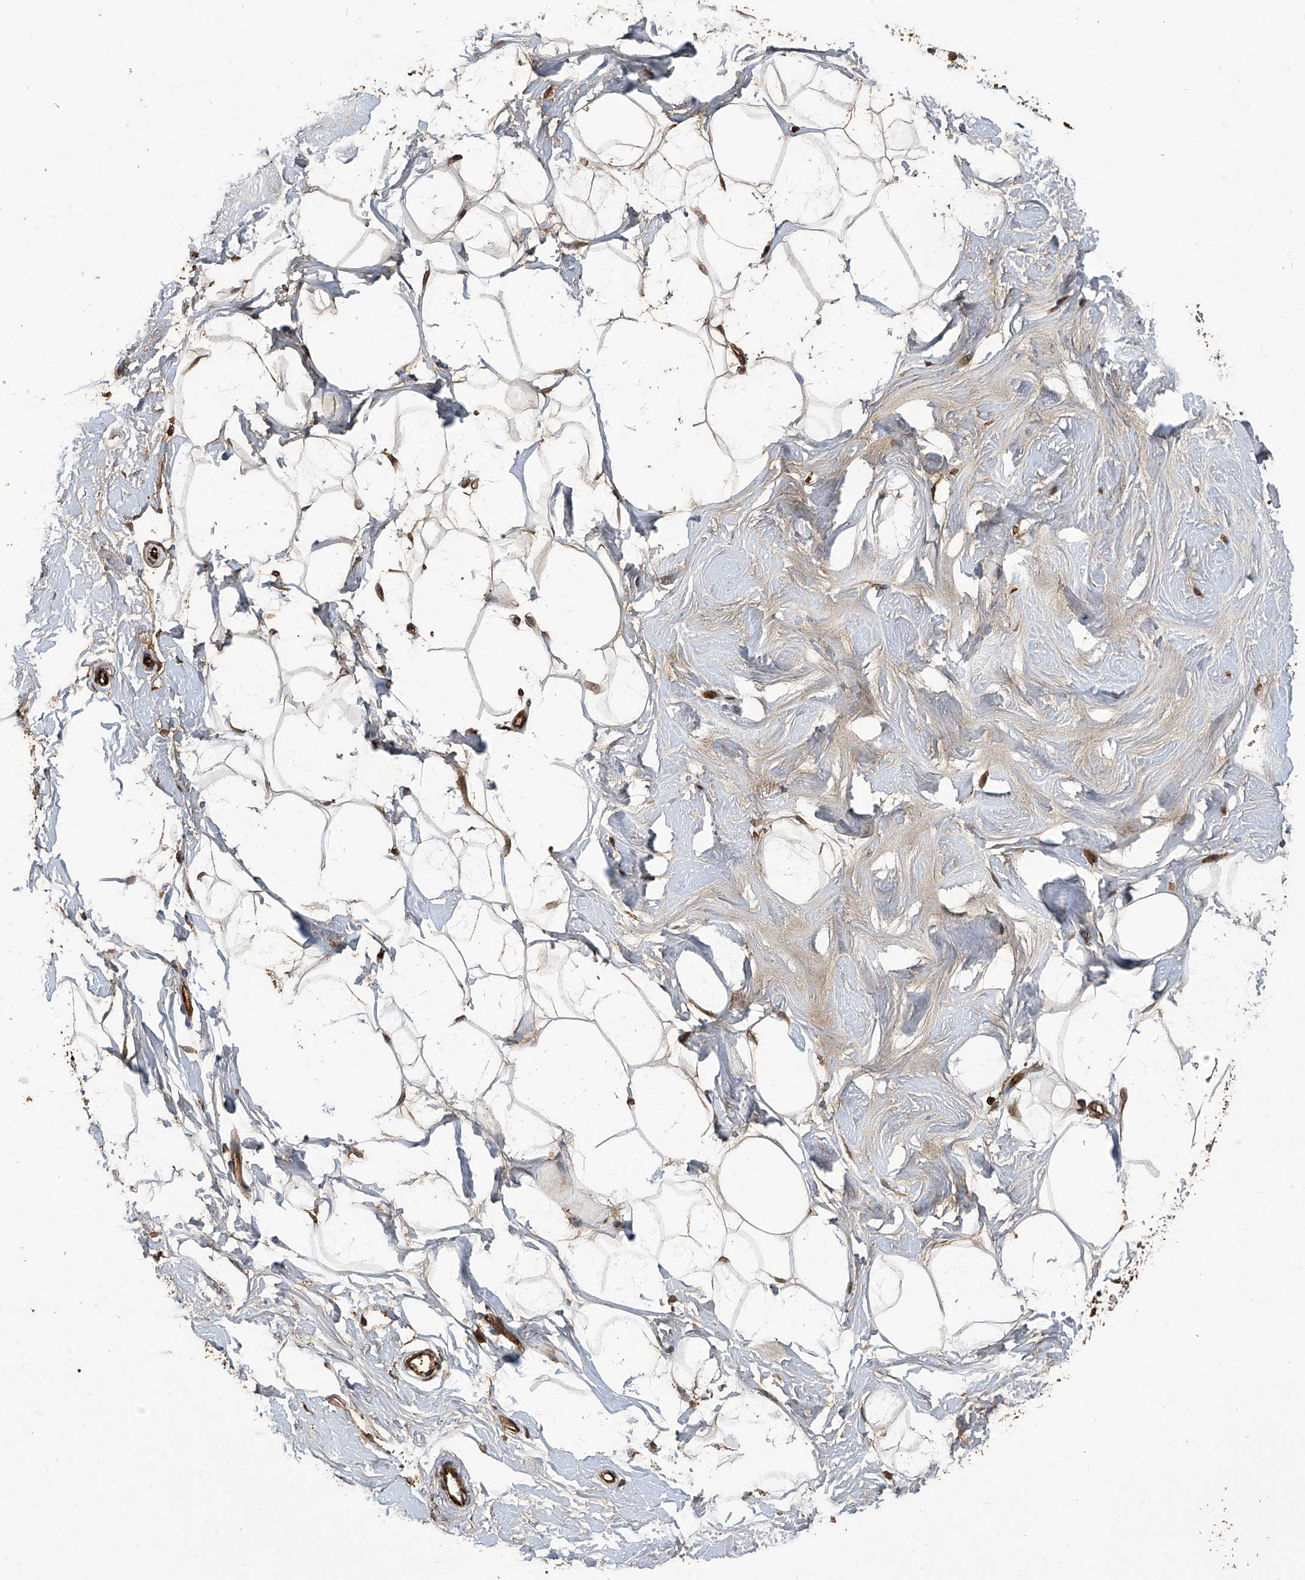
{"staining": {"intensity": "weak", "quantity": "25%-75%", "location": "cytoplasmic/membranous,nuclear"}, "tissue": "breast", "cell_type": "Adipocytes", "image_type": "normal", "snomed": [{"axis": "morphology", "description": "Normal tissue, NOS"}, {"axis": "topography", "description": "Breast"}], "caption": "DAB immunohistochemical staining of unremarkable human breast exhibits weak cytoplasmic/membranous,nuclear protein expression in approximately 25%-75% of adipocytes.", "gene": "GPR132", "patient": {"sex": "female", "age": 26}}